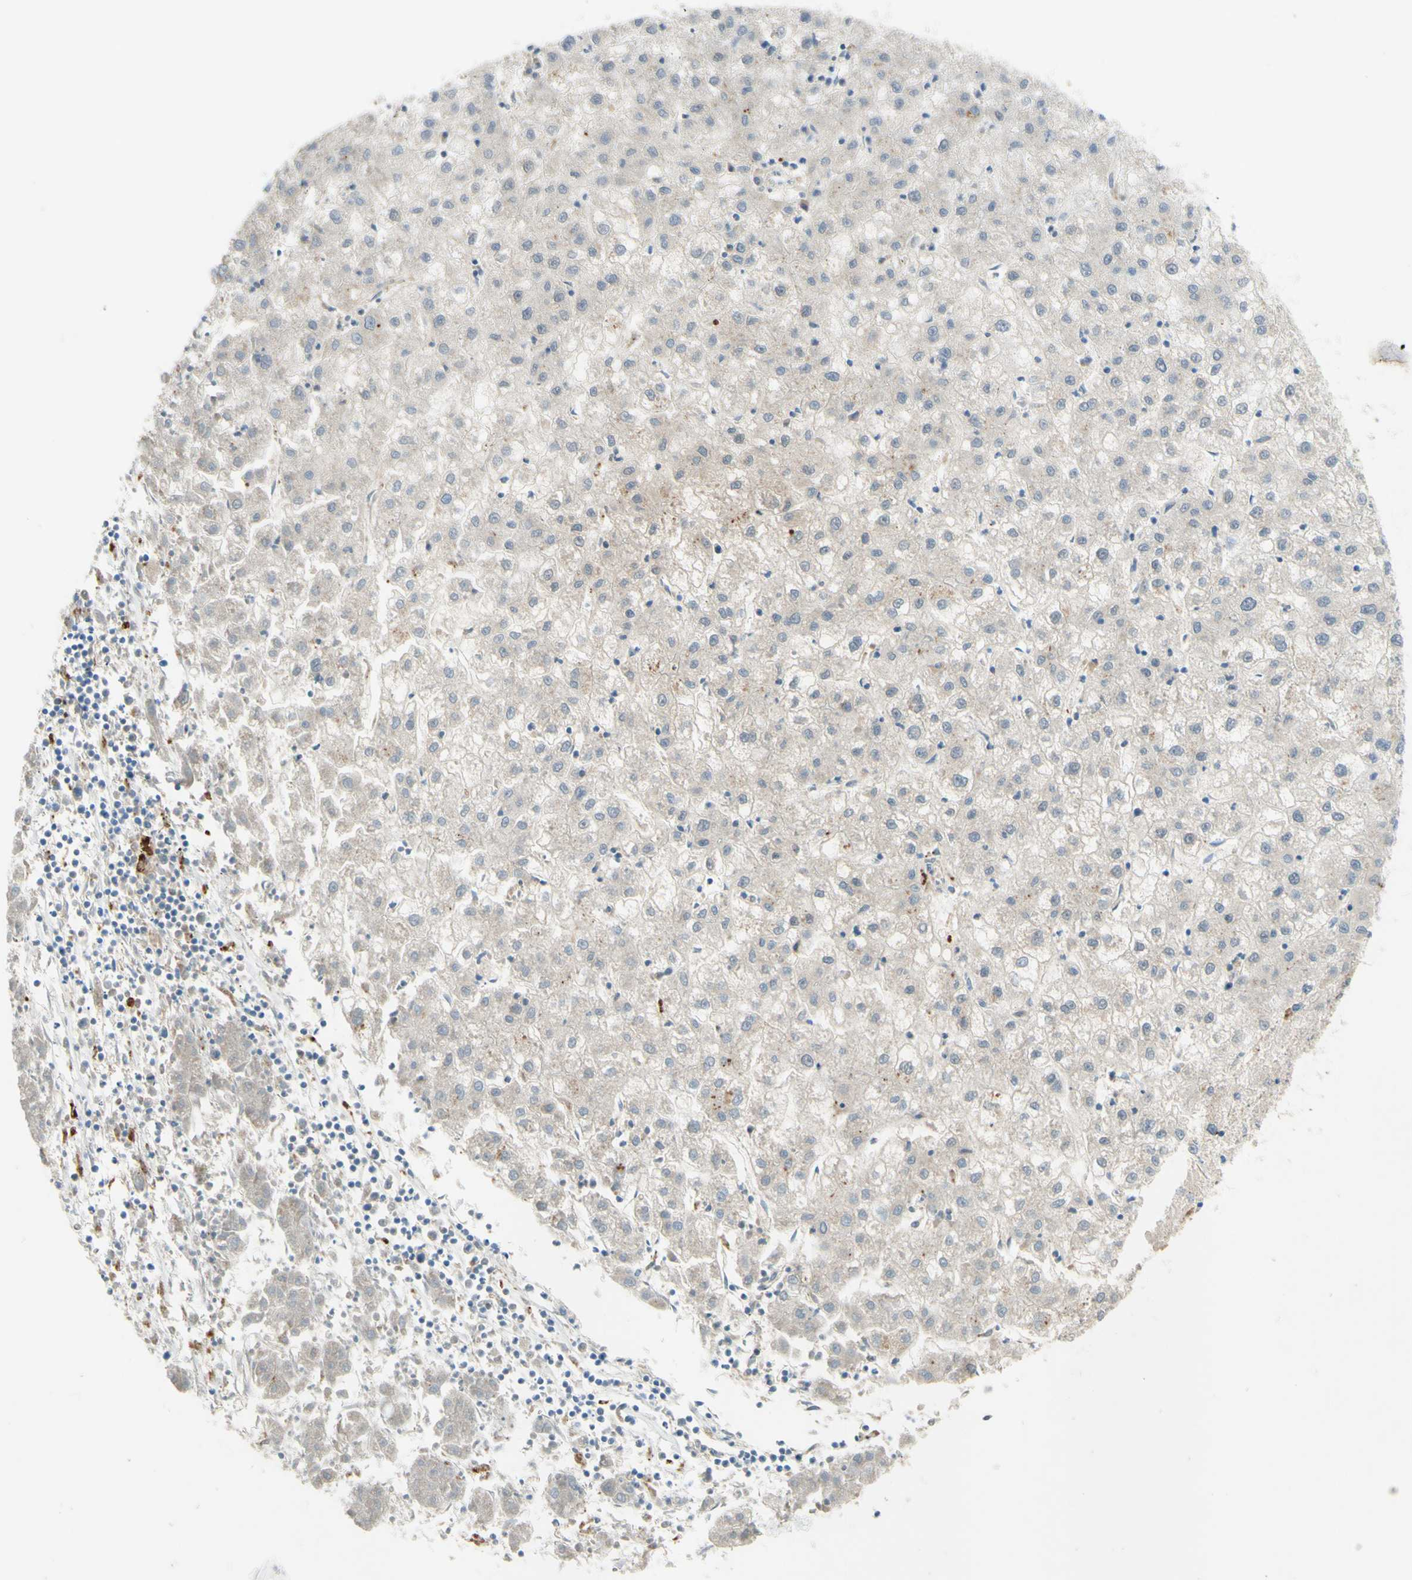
{"staining": {"intensity": "negative", "quantity": "none", "location": "none"}, "tissue": "liver cancer", "cell_type": "Tumor cells", "image_type": "cancer", "snomed": [{"axis": "morphology", "description": "Carcinoma, Hepatocellular, NOS"}, {"axis": "topography", "description": "Liver"}], "caption": "Liver cancer was stained to show a protein in brown. There is no significant positivity in tumor cells.", "gene": "ARMC10", "patient": {"sex": "male", "age": 72}}